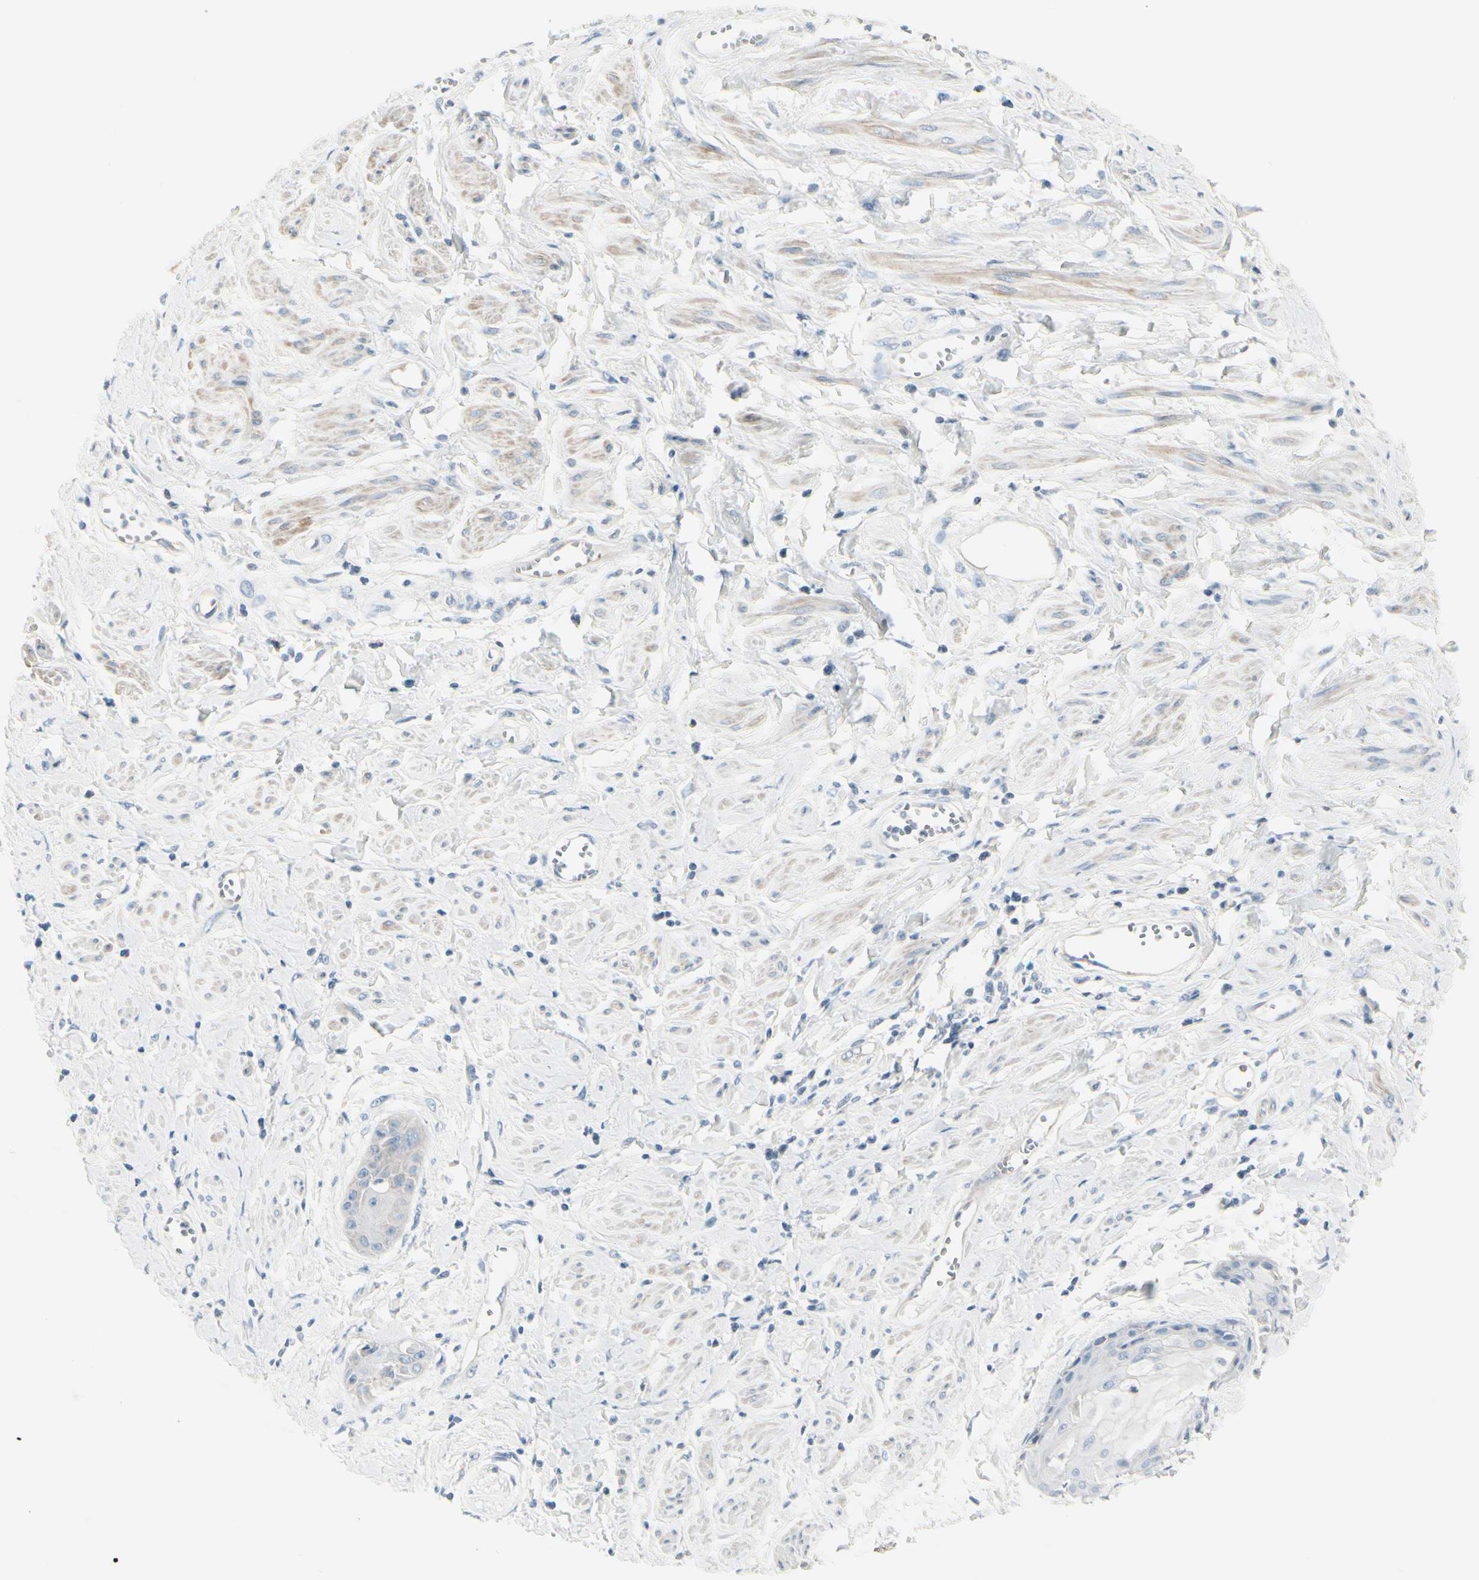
{"staining": {"intensity": "negative", "quantity": "none", "location": "none"}, "tissue": "cervical cancer", "cell_type": "Tumor cells", "image_type": "cancer", "snomed": [{"axis": "morphology", "description": "Squamous cell carcinoma, NOS"}, {"axis": "topography", "description": "Cervix"}], "caption": "IHC histopathology image of human squamous cell carcinoma (cervical) stained for a protein (brown), which exhibits no staining in tumor cells.", "gene": "CDHR5", "patient": {"sex": "female", "age": 57}}